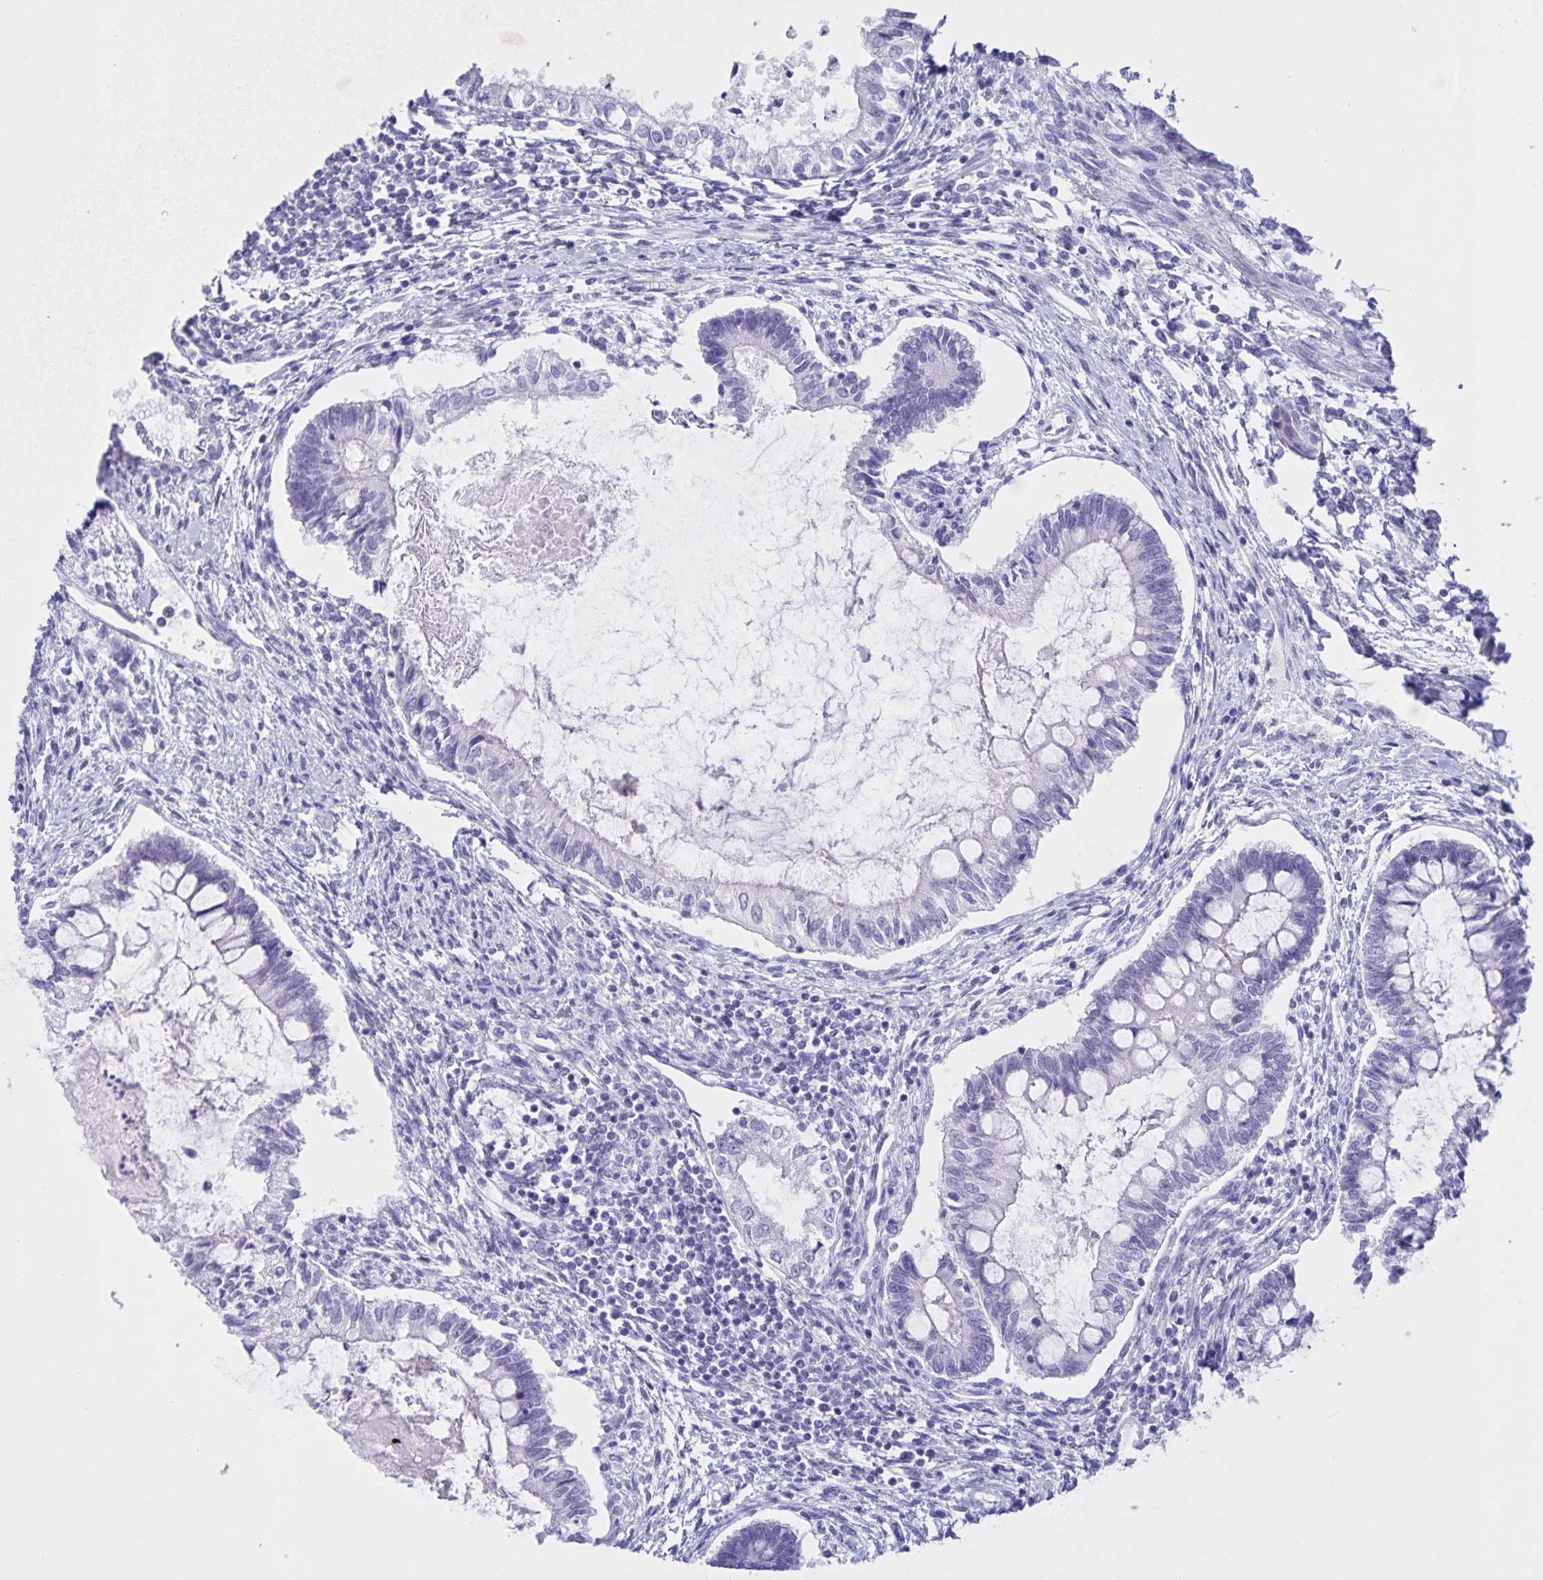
{"staining": {"intensity": "negative", "quantity": "none", "location": "none"}, "tissue": "testis cancer", "cell_type": "Tumor cells", "image_type": "cancer", "snomed": [{"axis": "morphology", "description": "Carcinoma, Embryonal, NOS"}, {"axis": "topography", "description": "Testis"}], "caption": "DAB immunohistochemical staining of human testis cancer (embryonal carcinoma) reveals no significant staining in tumor cells. The staining was performed using DAB to visualize the protein expression in brown, while the nuclei were stained in blue with hematoxylin (Magnification: 20x).", "gene": "DMGDH", "patient": {"sex": "male", "age": 37}}